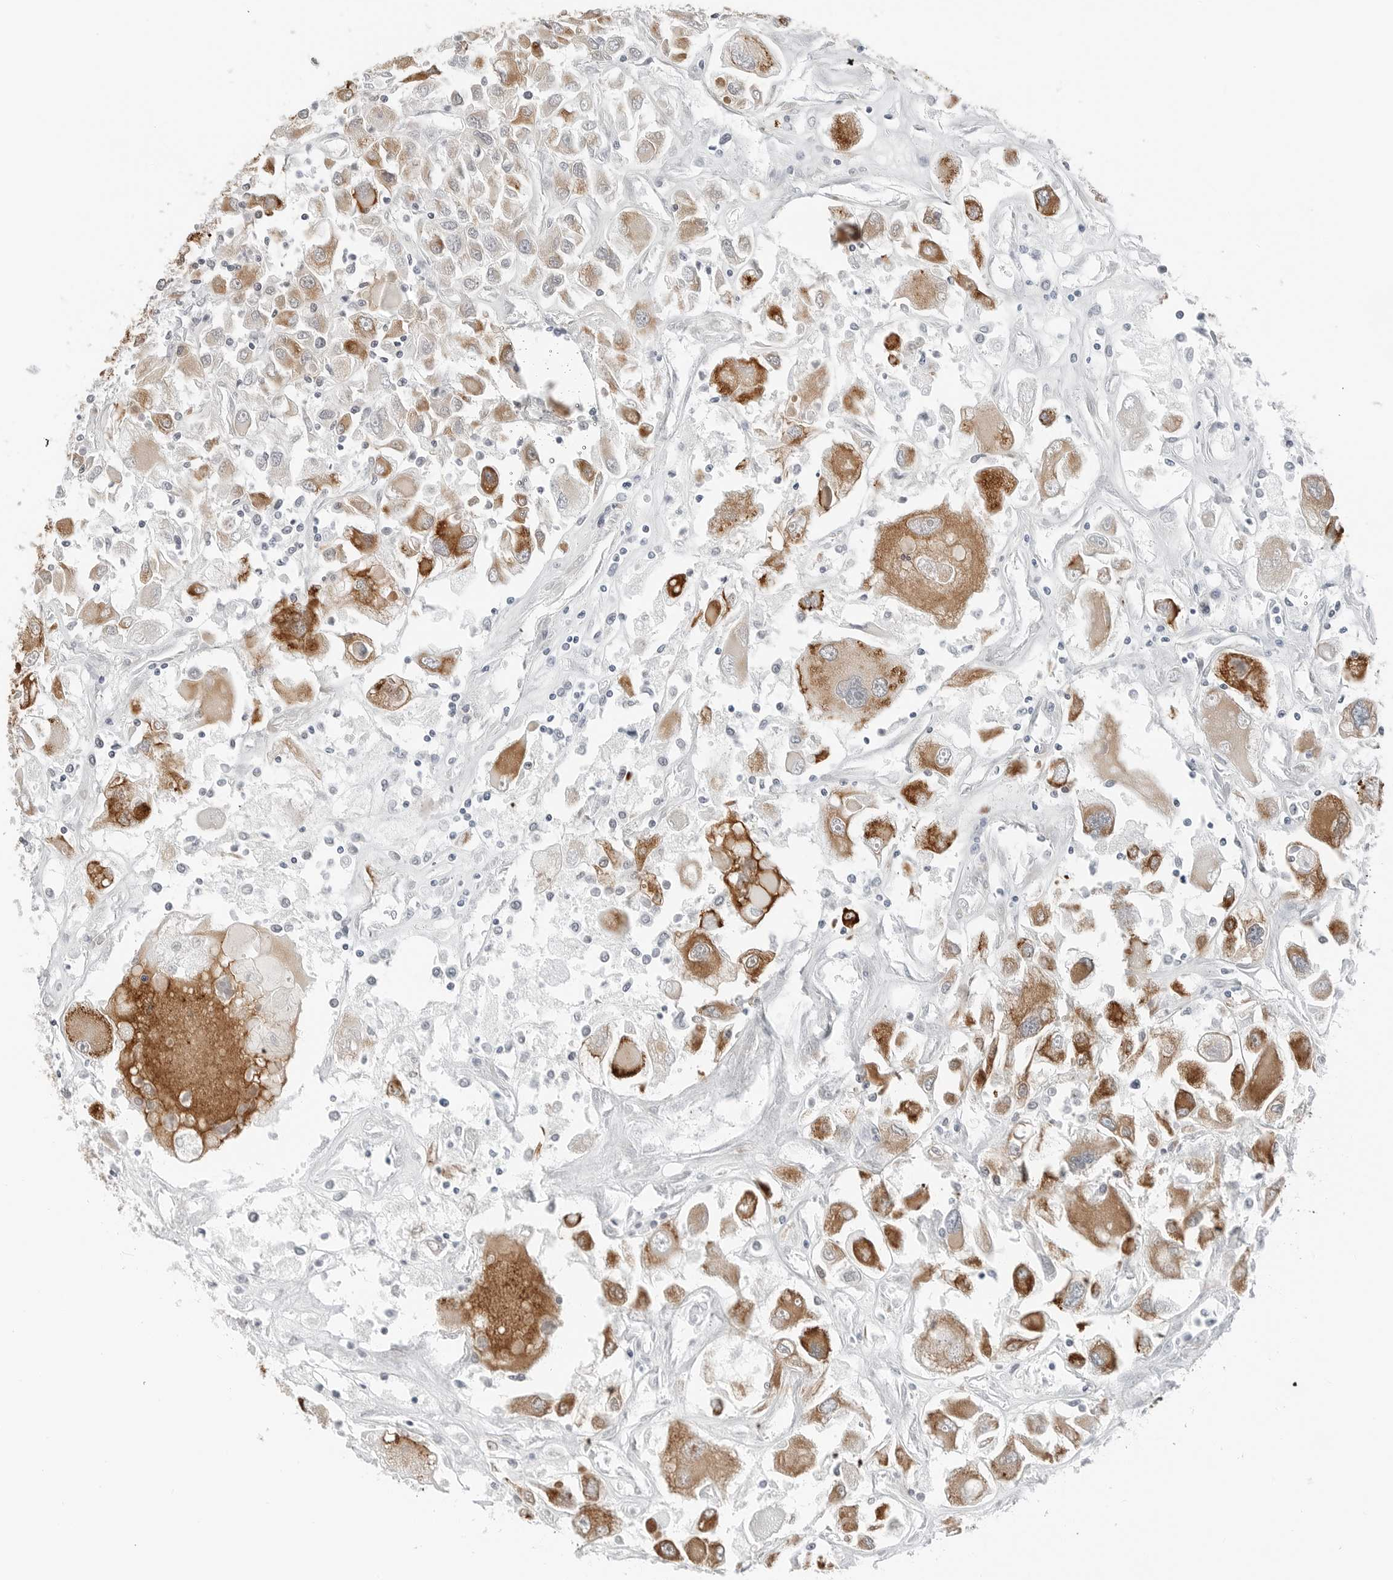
{"staining": {"intensity": "strong", "quantity": "25%-75%", "location": "cytoplasmic/membranous"}, "tissue": "renal cancer", "cell_type": "Tumor cells", "image_type": "cancer", "snomed": [{"axis": "morphology", "description": "Adenocarcinoma, NOS"}, {"axis": "topography", "description": "Kidney"}], "caption": "An image of renal cancer stained for a protein shows strong cytoplasmic/membranous brown staining in tumor cells.", "gene": "P4HA2", "patient": {"sex": "female", "age": 52}}